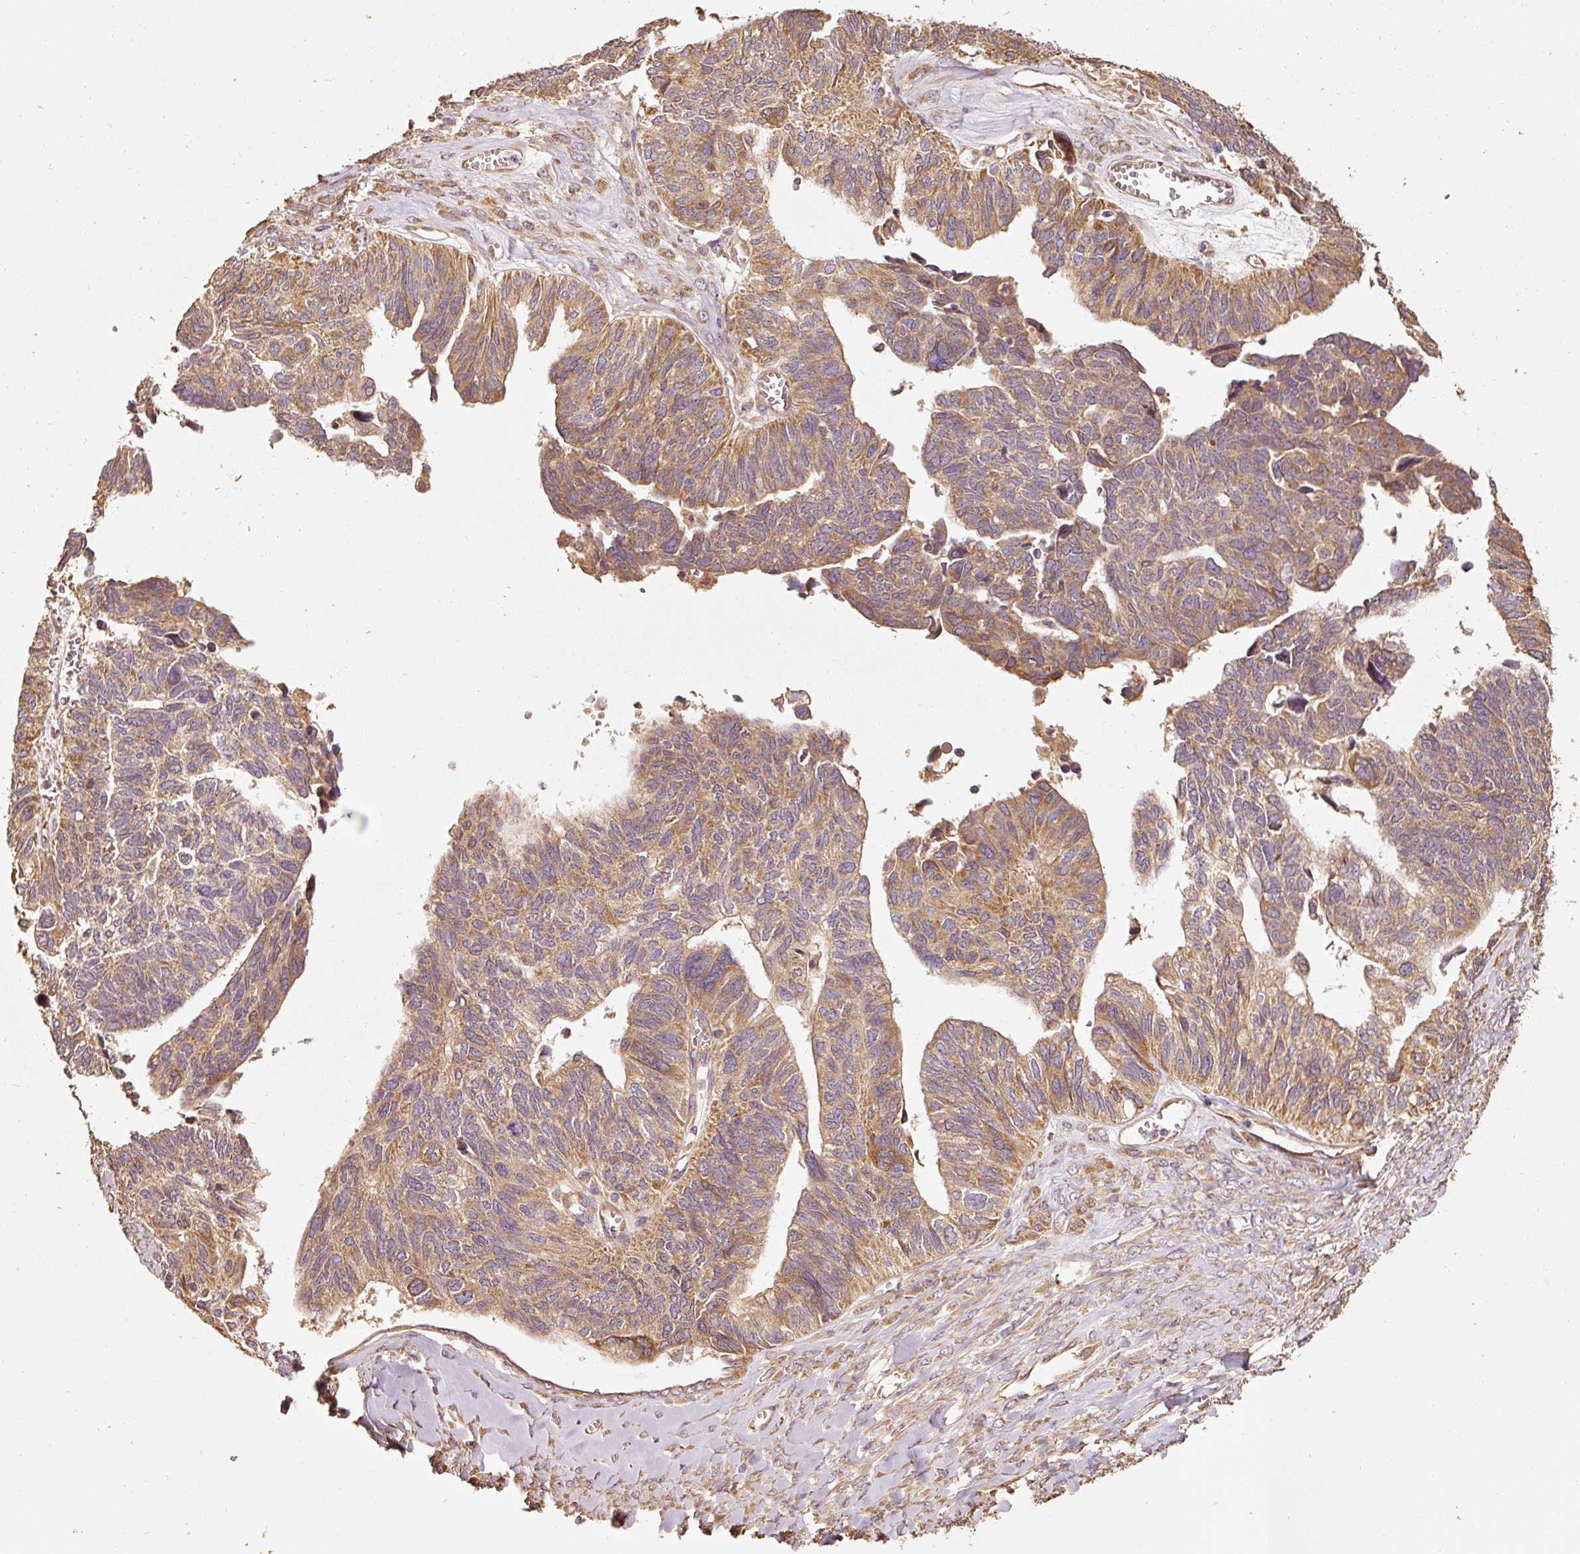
{"staining": {"intensity": "moderate", "quantity": ">75%", "location": "cytoplasmic/membranous"}, "tissue": "ovarian cancer", "cell_type": "Tumor cells", "image_type": "cancer", "snomed": [{"axis": "morphology", "description": "Cystadenocarcinoma, serous, NOS"}, {"axis": "topography", "description": "Ovary"}], "caption": "The photomicrograph exhibits a brown stain indicating the presence of a protein in the cytoplasmic/membranous of tumor cells in serous cystadenocarcinoma (ovarian).", "gene": "EFHC1", "patient": {"sex": "female", "age": 79}}